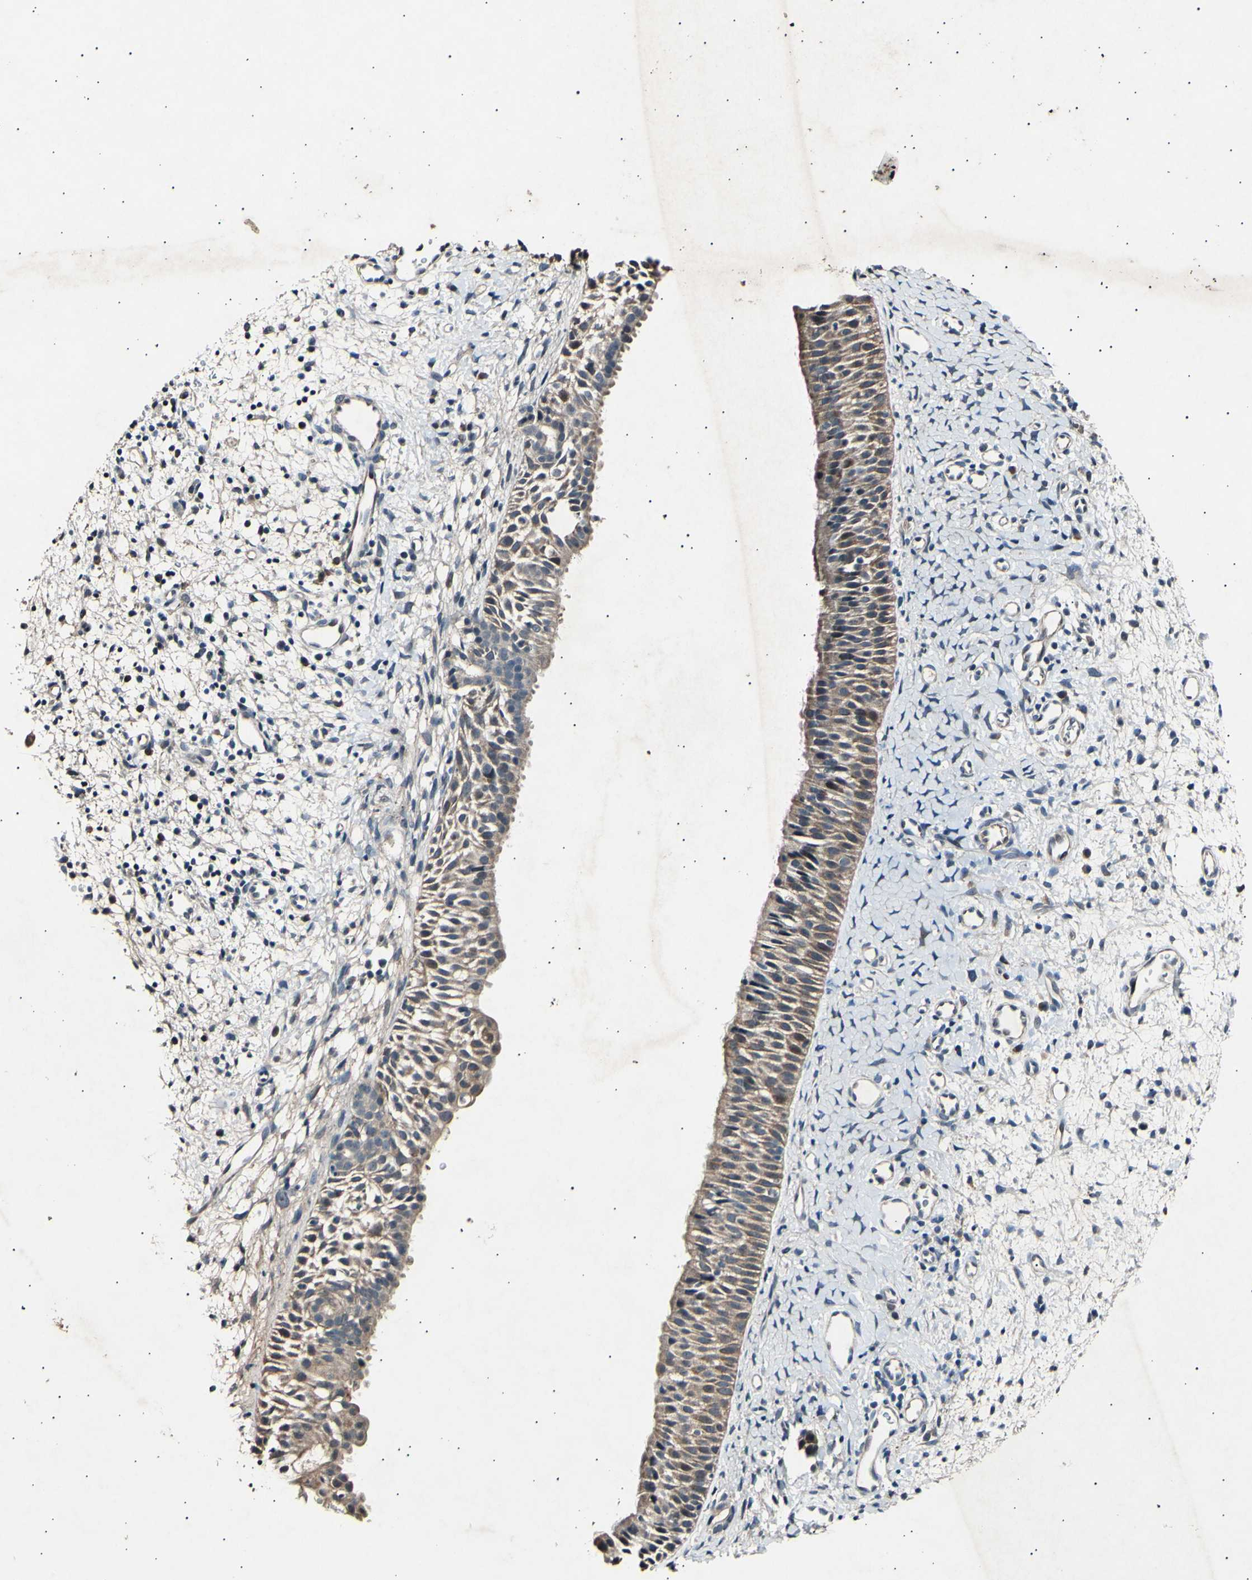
{"staining": {"intensity": "weak", "quantity": ">75%", "location": "cytoplasmic/membranous"}, "tissue": "nasopharynx", "cell_type": "Respiratory epithelial cells", "image_type": "normal", "snomed": [{"axis": "morphology", "description": "Normal tissue, NOS"}, {"axis": "topography", "description": "Nasopharynx"}], "caption": "Human nasopharynx stained with a brown dye exhibits weak cytoplasmic/membranous positive staining in approximately >75% of respiratory epithelial cells.", "gene": "ADCY3", "patient": {"sex": "male", "age": 22}}